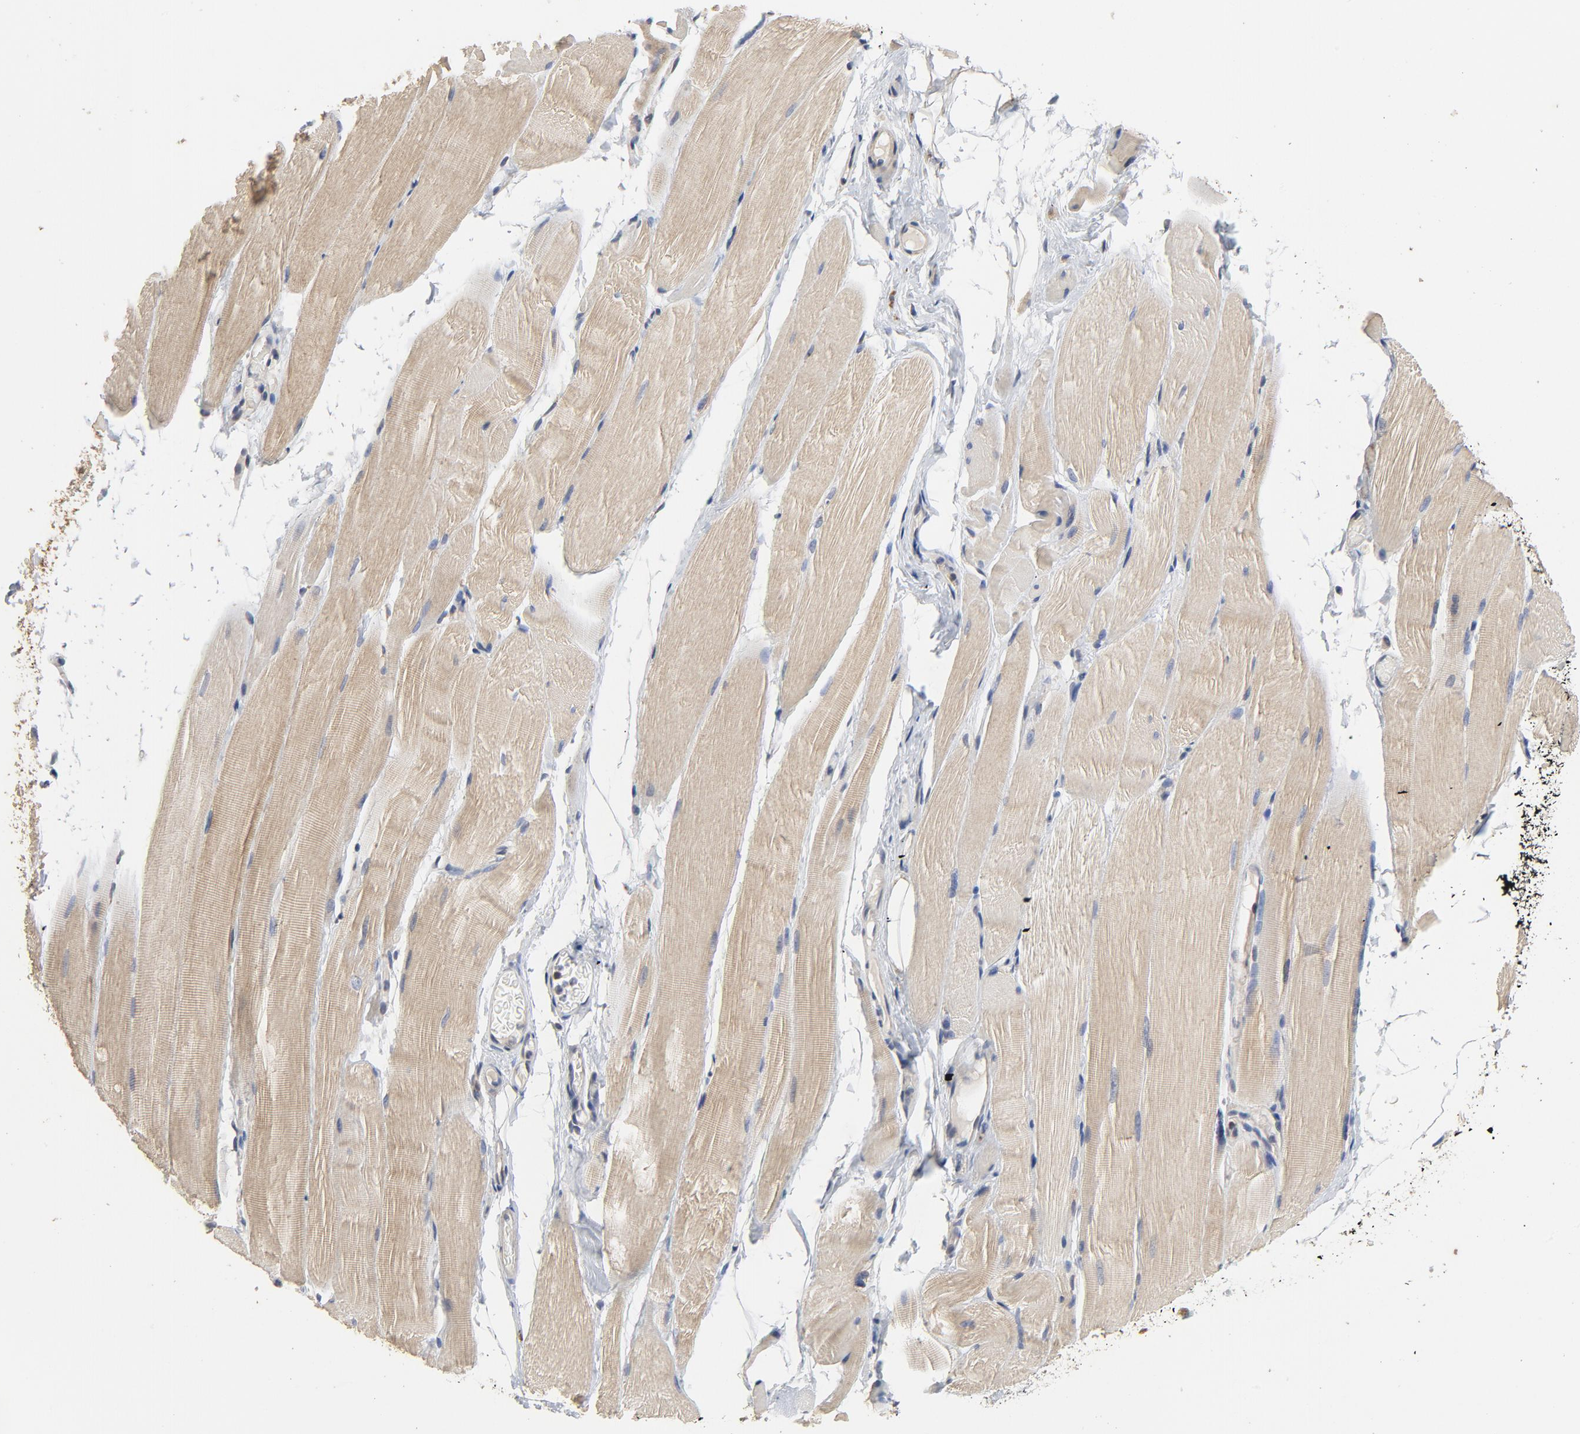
{"staining": {"intensity": "weak", "quantity": ">75%", "location": "cytoplasmic/membranous"}, "tissue": "skeletal muscle", "cell_type": "Myocytes", "image_type": "normal", "snomed": [{"axis": "morphology", "description": "Normal tissue, NOS"}, {"axis": "topography", "description": "Skeletal muscle"}, {"axis": "topography", "description": "Parathyroid gland"}], "caption": "Immunohistochemical staining of unremarkable skeletal muscle demonstrates >75% levels of weak cytoplasmic/membranous protein staining in approximately >75% of myocytes.", "gene": "C14orf119", "patient": {"sex": "female", "age": 37}}